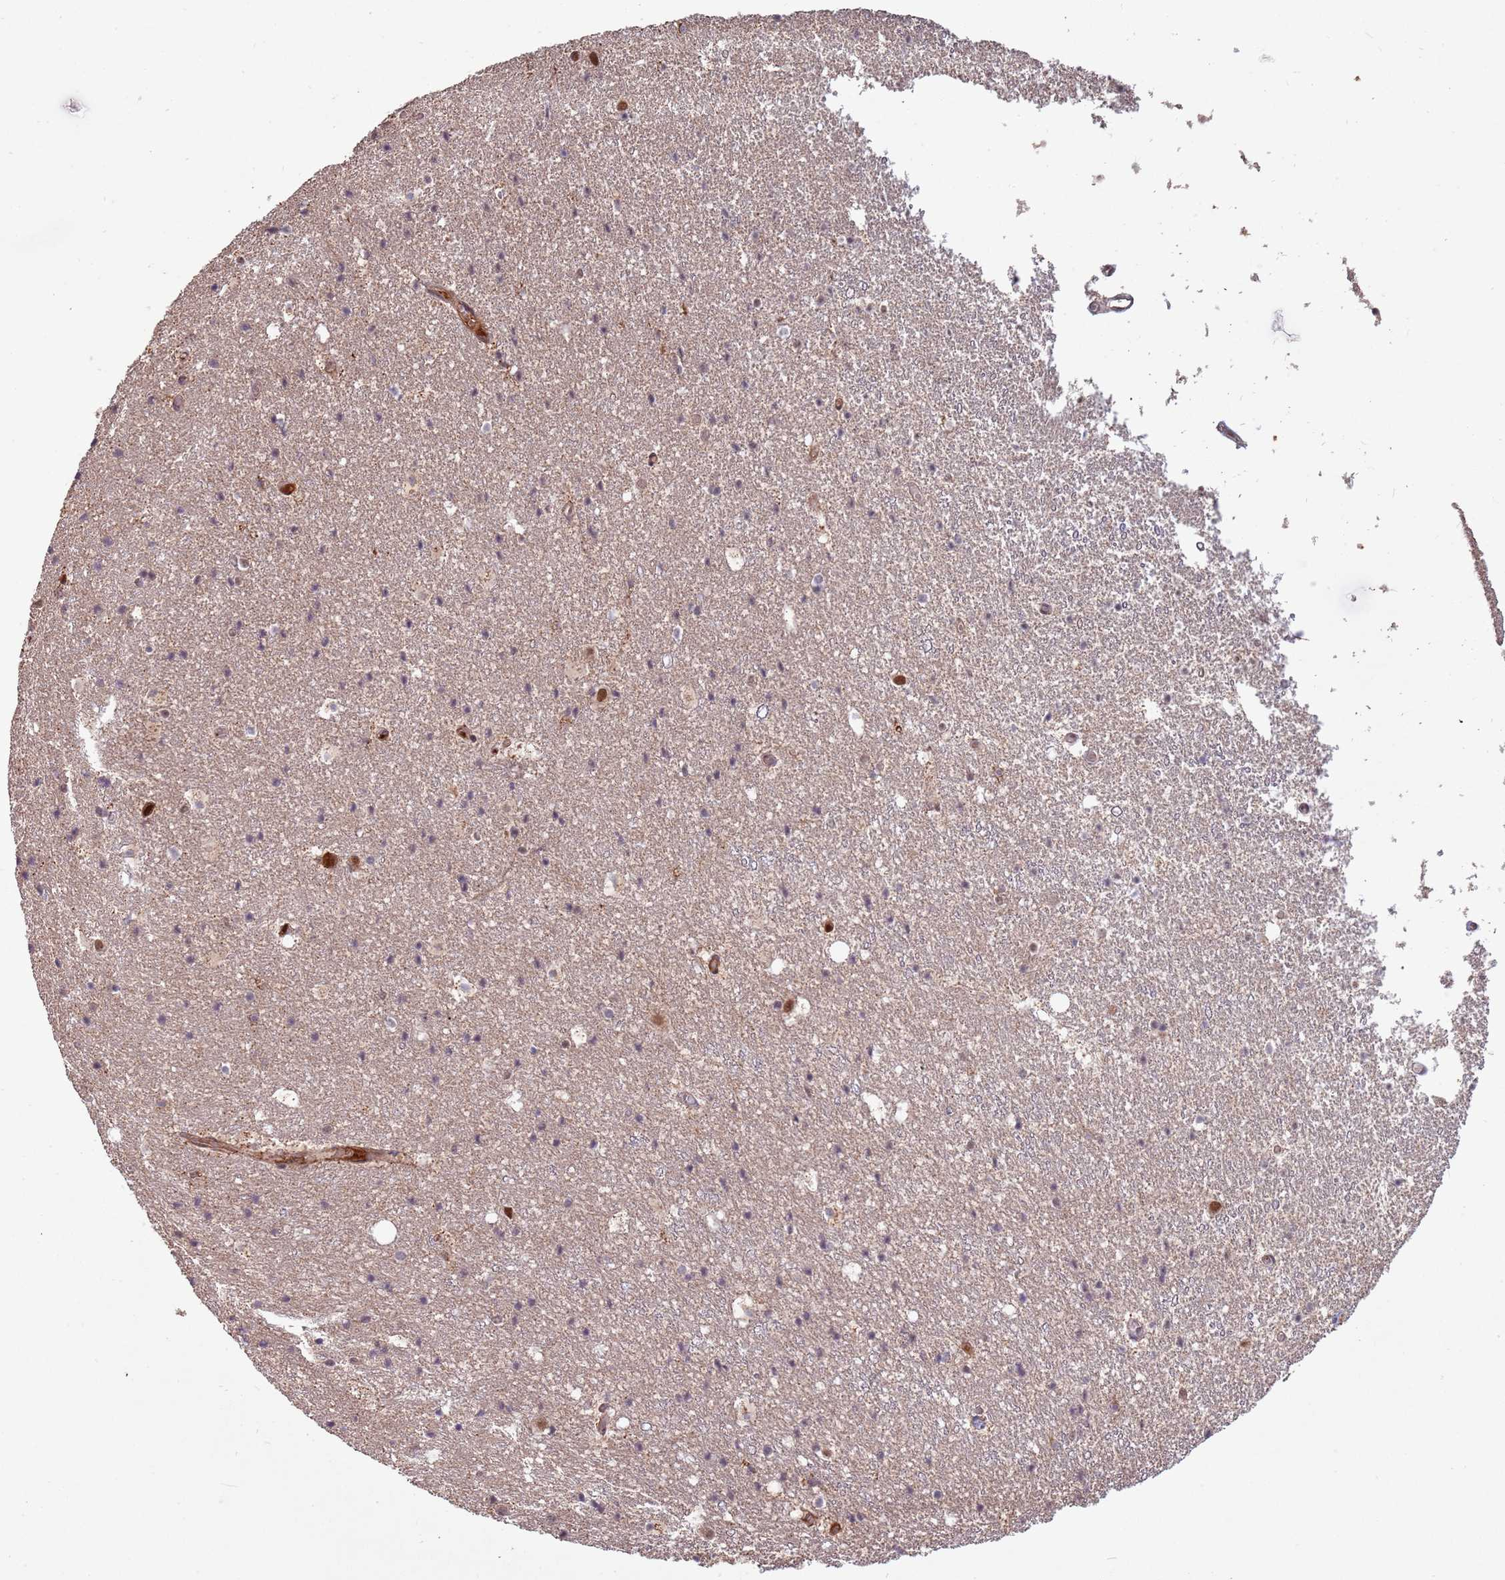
{"staining": {"intensity": "negative", "quantity": "none", "location": "none"}, "tissue": "hippocampus", "cell_type": "Glial cells", "image_type": "normal", "snomed": [{"axis": "morphology", "description": "Normal tissue, NOS"}, {"axis": "topography", "description": "Hippocampus"}], "caption": "A high-resolution photomicrograph shows immunohistochemistry staining of benign hippocampus, which exhibits no significant expression in glial cells. The staining was performed using DAB (3,3'-diaminobenzidine) to visualize the protein expression in brown, while the nuclei were stained in blue with hematoxylin (Magnification: 20x).", "gene": "SUDS3", "patient": {"sex": "female", "age": 52}}